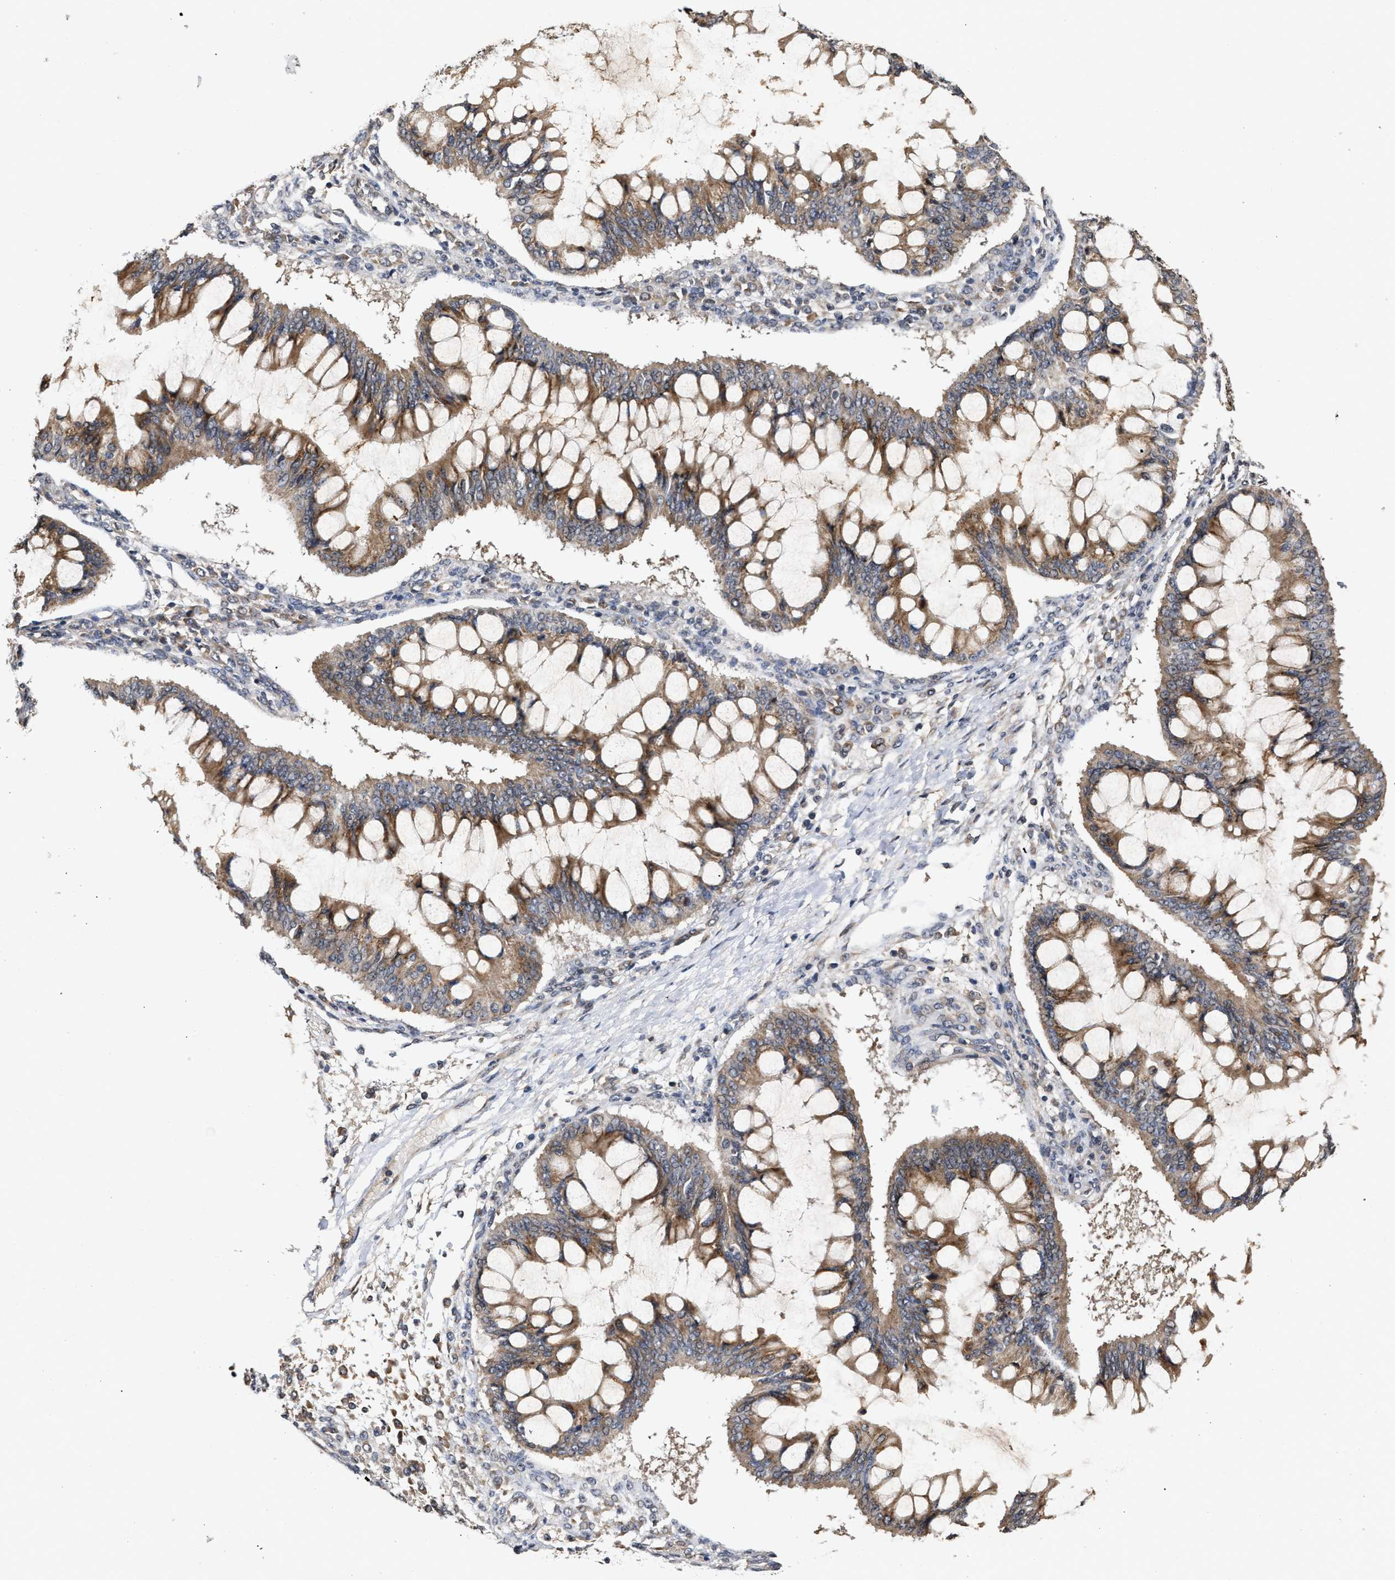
{"staining": {"intensity": "moderate", "quantity": ">75%", "location": "cytoplasmic/membranous"}, "tissue": "ovarian cancer", "cell_type": "Tumor cells", "image_type": "cancer", "snomed": [{"axis": "morphology", "description": "Cystadenocarcinoma, mucinous, NOS"}, {"axis": "topography", "description": "Ovary"}], "caption": "Protein staining reveals moderate cytoplasmic/membranous staining in approximately >75% of tumor cells in ovarian cancer (mucinous cystadenocarcinoma).", "gene": "SAR1A", "patient": {"sex": "female", "age": 73}}